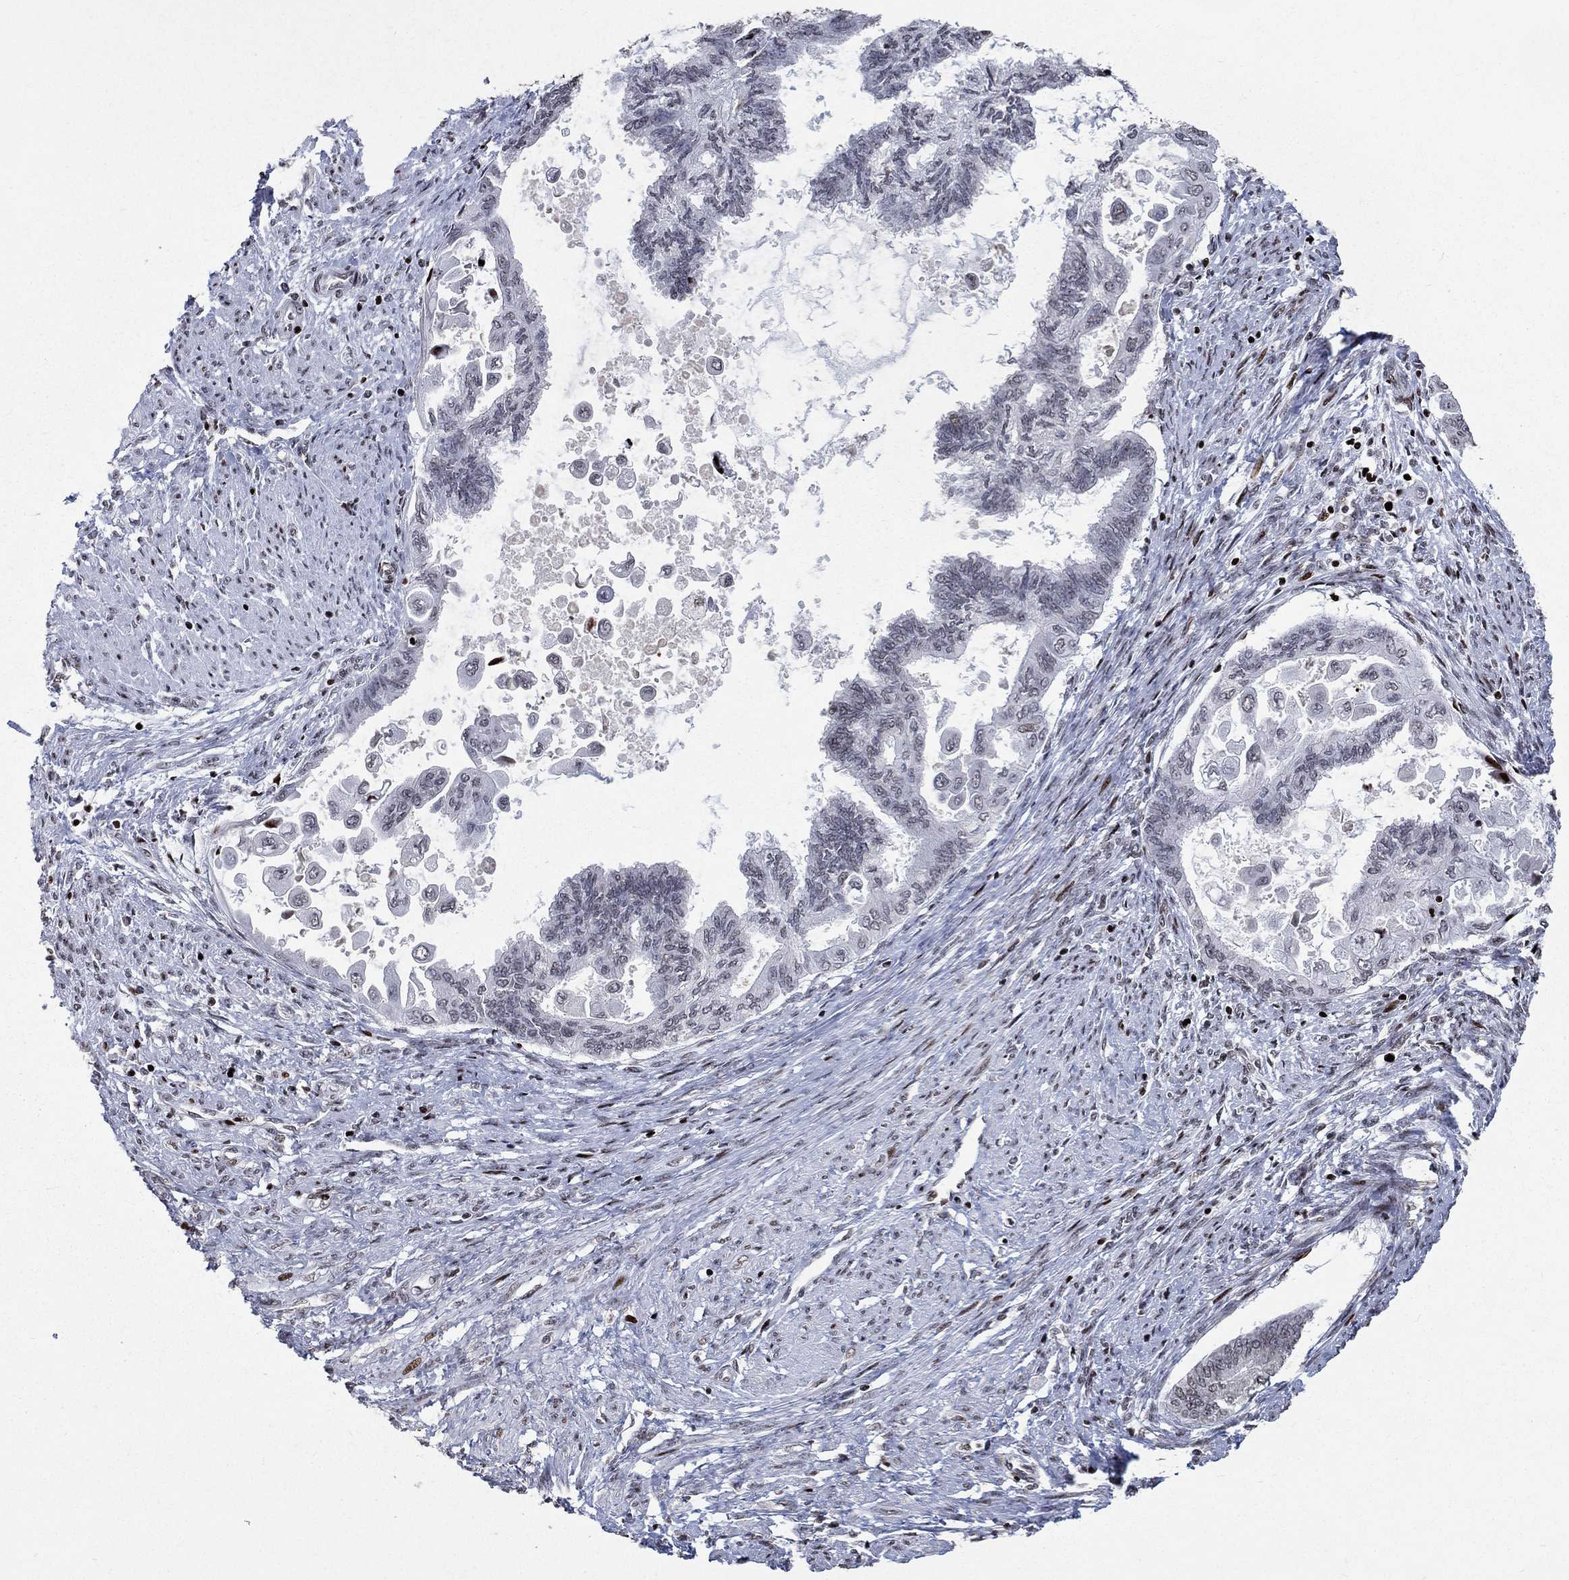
{"staining": {"intensity": "strong", "quantity": "<25%", "location": "nuclear"}, "tissue": "endometrial cancer", "cell_type": "Tumor cells", "image_type": "cancer", "snomed": [{"axis": "morphology", "description": "Adenocarcinoma, NOS"}, {"axis": "topography", "description": "Endometrium"}], "caption": "A histopathology image showing strong nuclear expression in about <25% of tumor cells in endometrial cancer (adenocarcinoma), as visualized by brown immunohistochemical staining.", "gene": "SRSF3", "patient": {"sex": "female", "age": 86}}